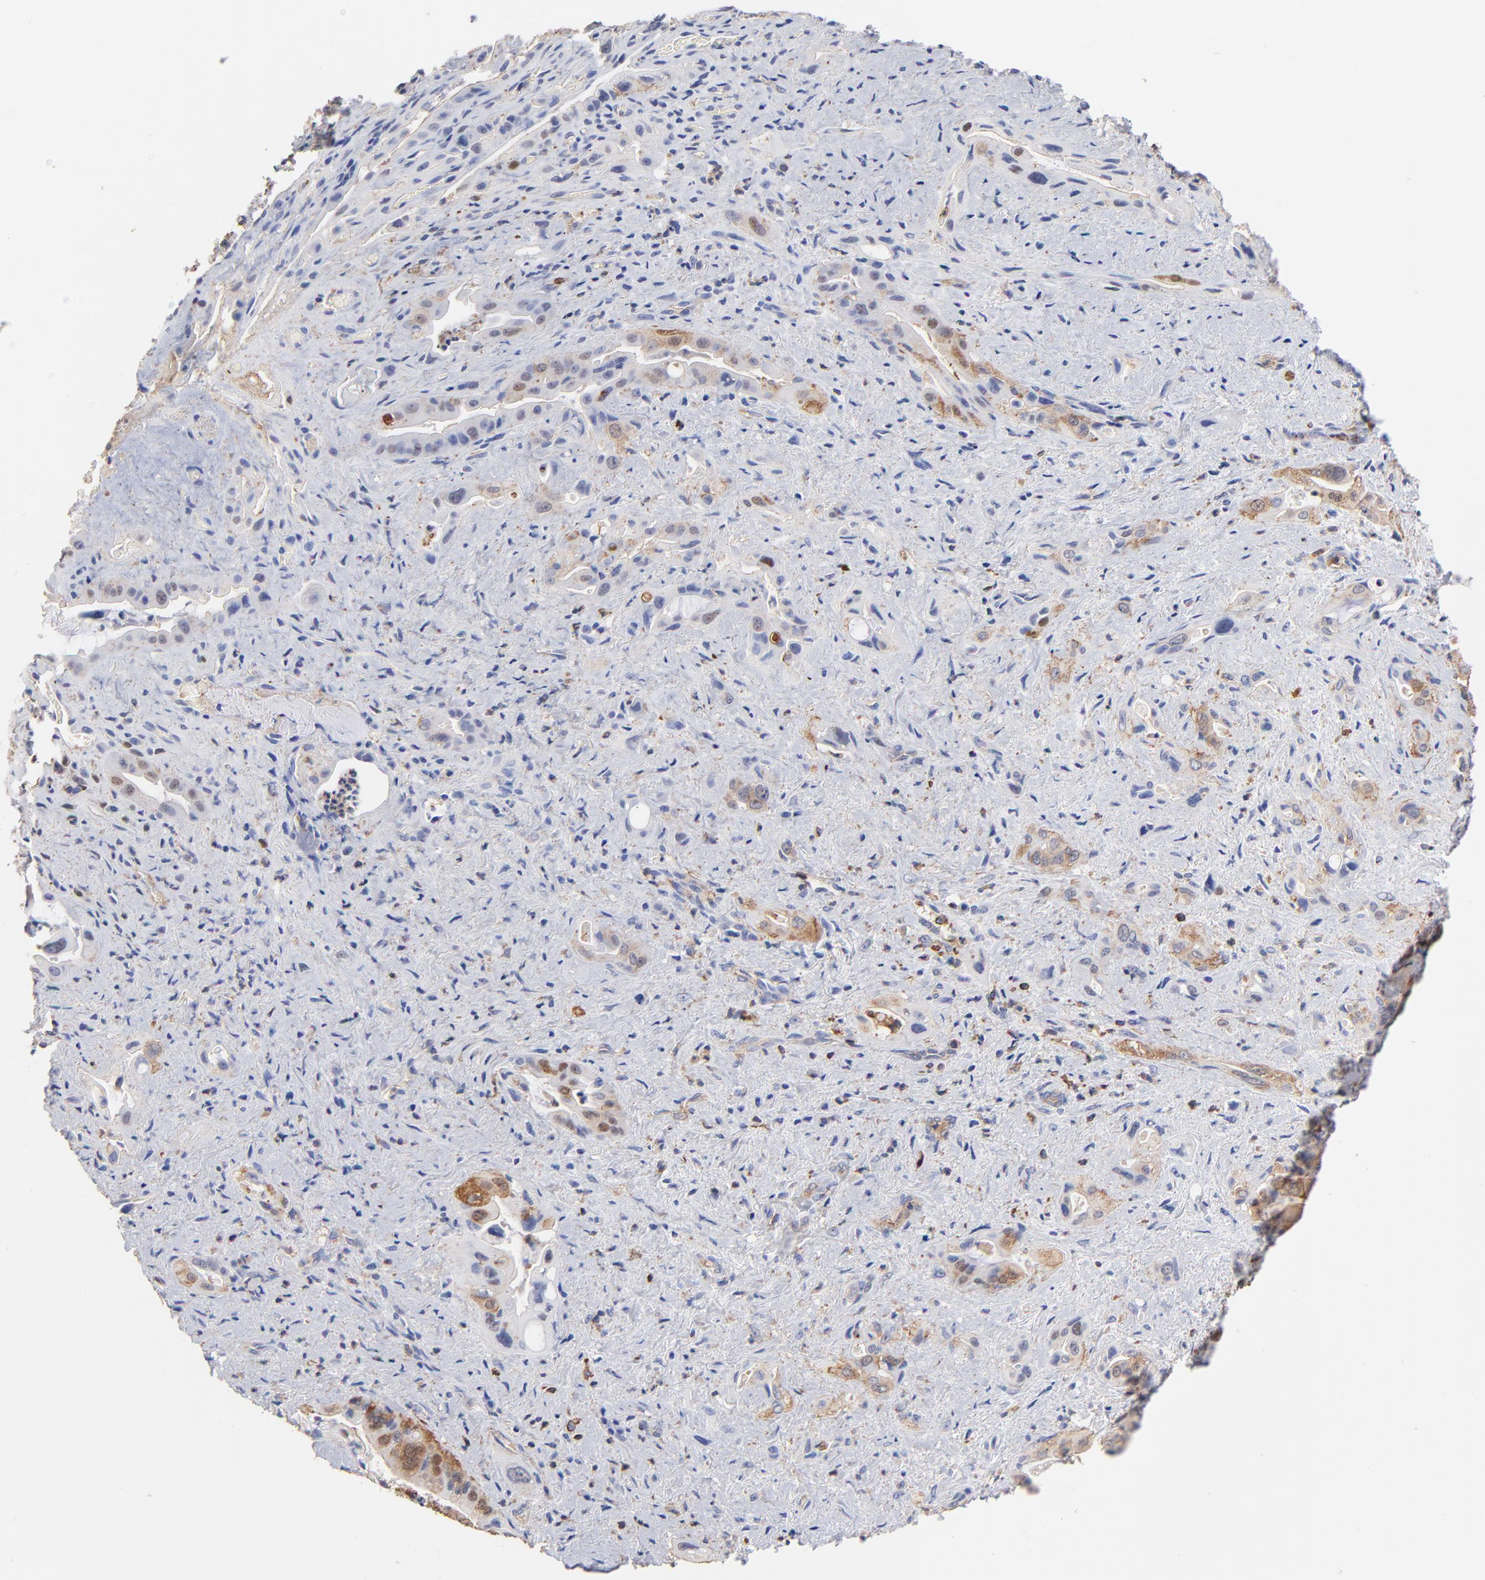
{"staining": {"intensity": "weak", "quantity": "25%-75%", "location": "cytoplasmic/membranous"}, "tissue": "pancreatic cancer", "cell_type": "Tumor cells", "image_type": "cancer", "snomed": [{"axis": "morphology", "description": "Adenocarcinoma, NOS"}, {"axis": "topography", "description": "Pancreas"}], "caption": "Immunohistochemical staining of human pancreatic adenocarcinoma exhibits weak cytoplasmic/membranous protein staining in approximately 25%-75% of tumor cells.", "gene": "ASL", "patient": {"sex": "male", "age": 77}}